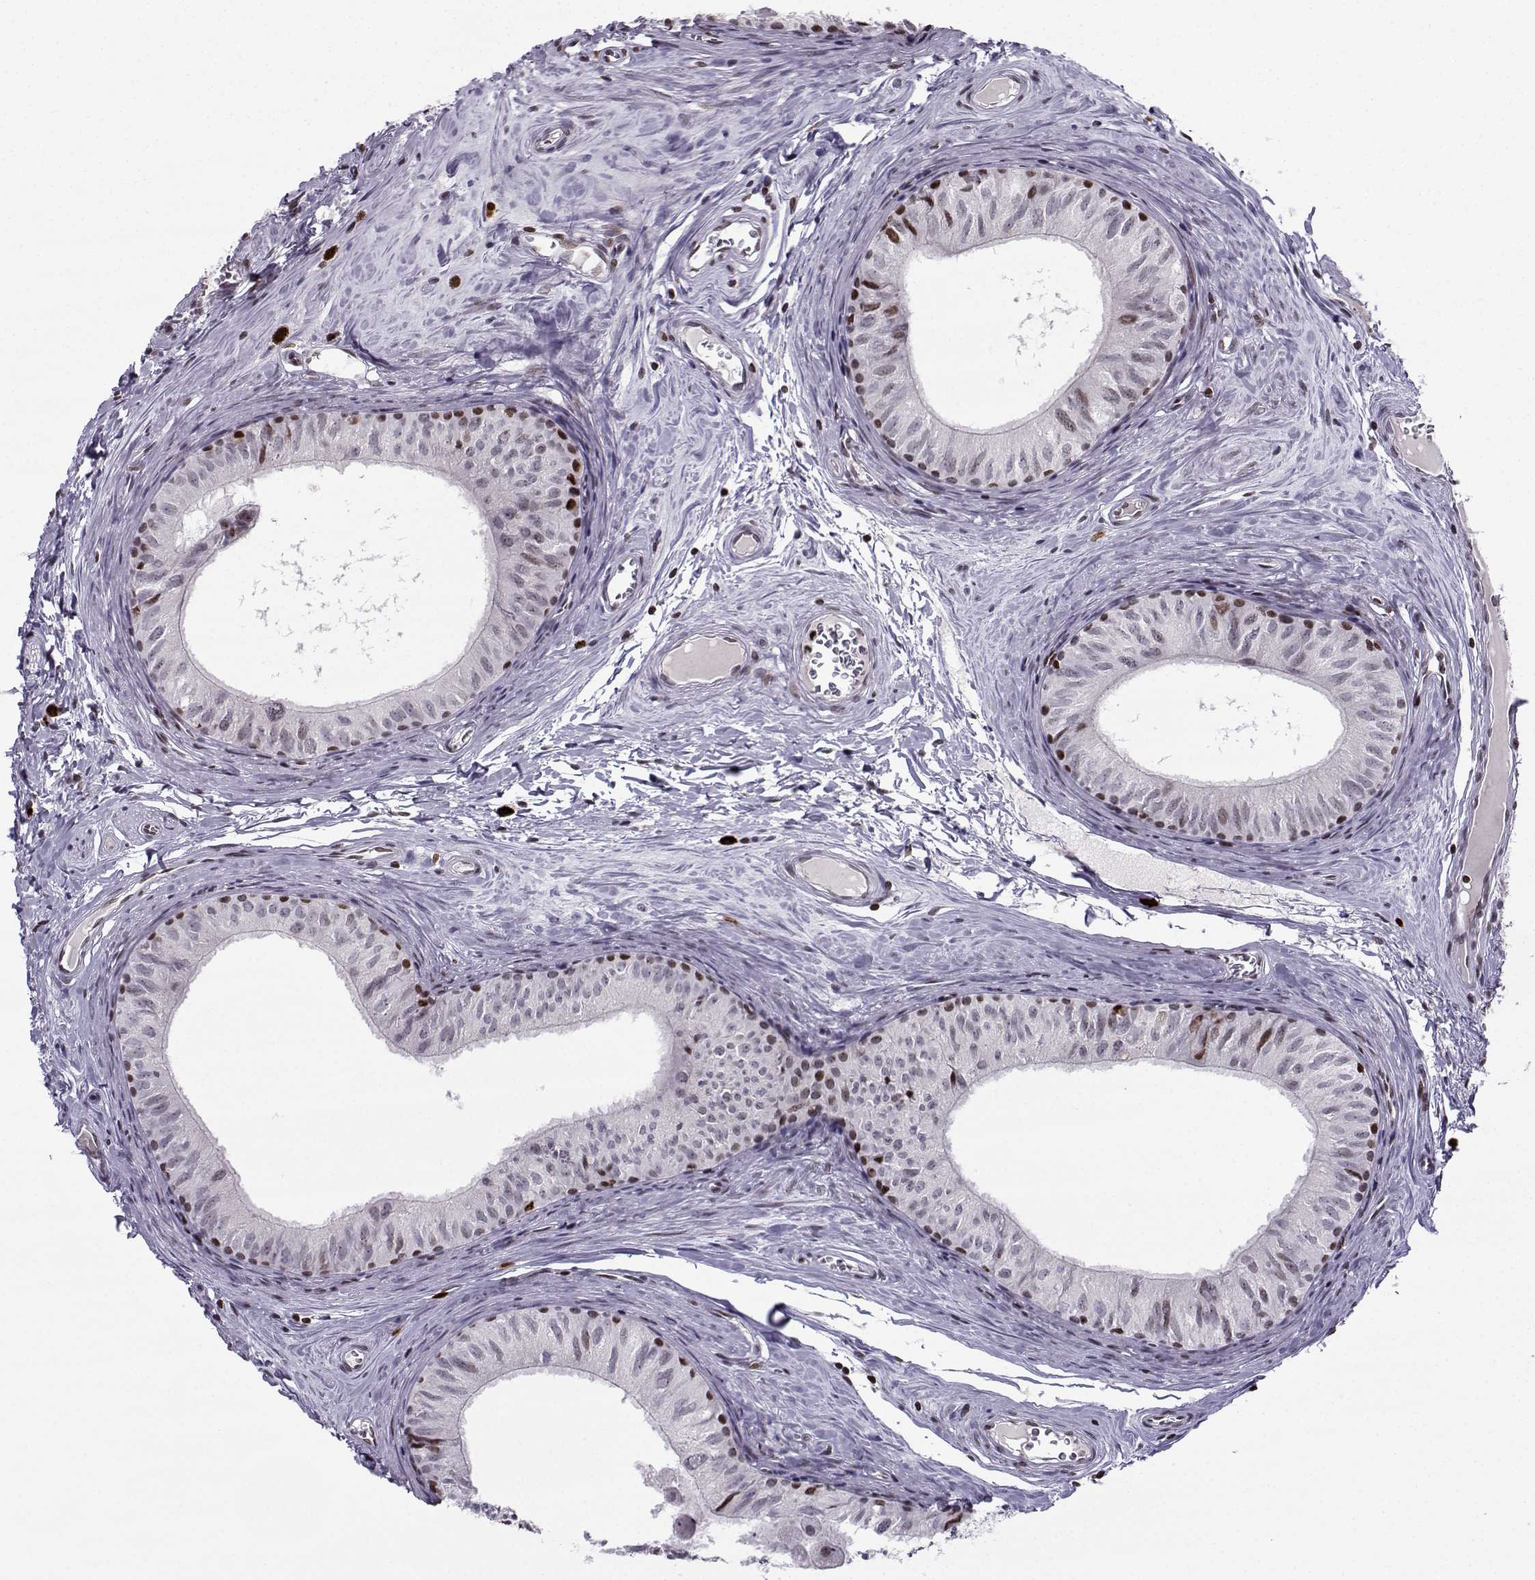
{"staining": {"intensity": "strong", "quantity": "<25%", "location": "nuclear"}, "tissue": "epididymis", "cell_type": "Glandular cells", "image_type": "normal", "snomed": [{"axis": "morphology", "description": "Normal tissue, NOS"}, {"axis": "topography", "description": "Epididymis"}], "caption": "Immunohistochemistry micrograph of benign epididymis: human epididymis stained using immunohistochemistry (IHC) displays medium levels of strong protein expression localized specifically in the nuclear of glandular cells, appearing as a nuclear brown color.", "gene": "ZNF19", "patient": {"sex": "male", "age": 52}}